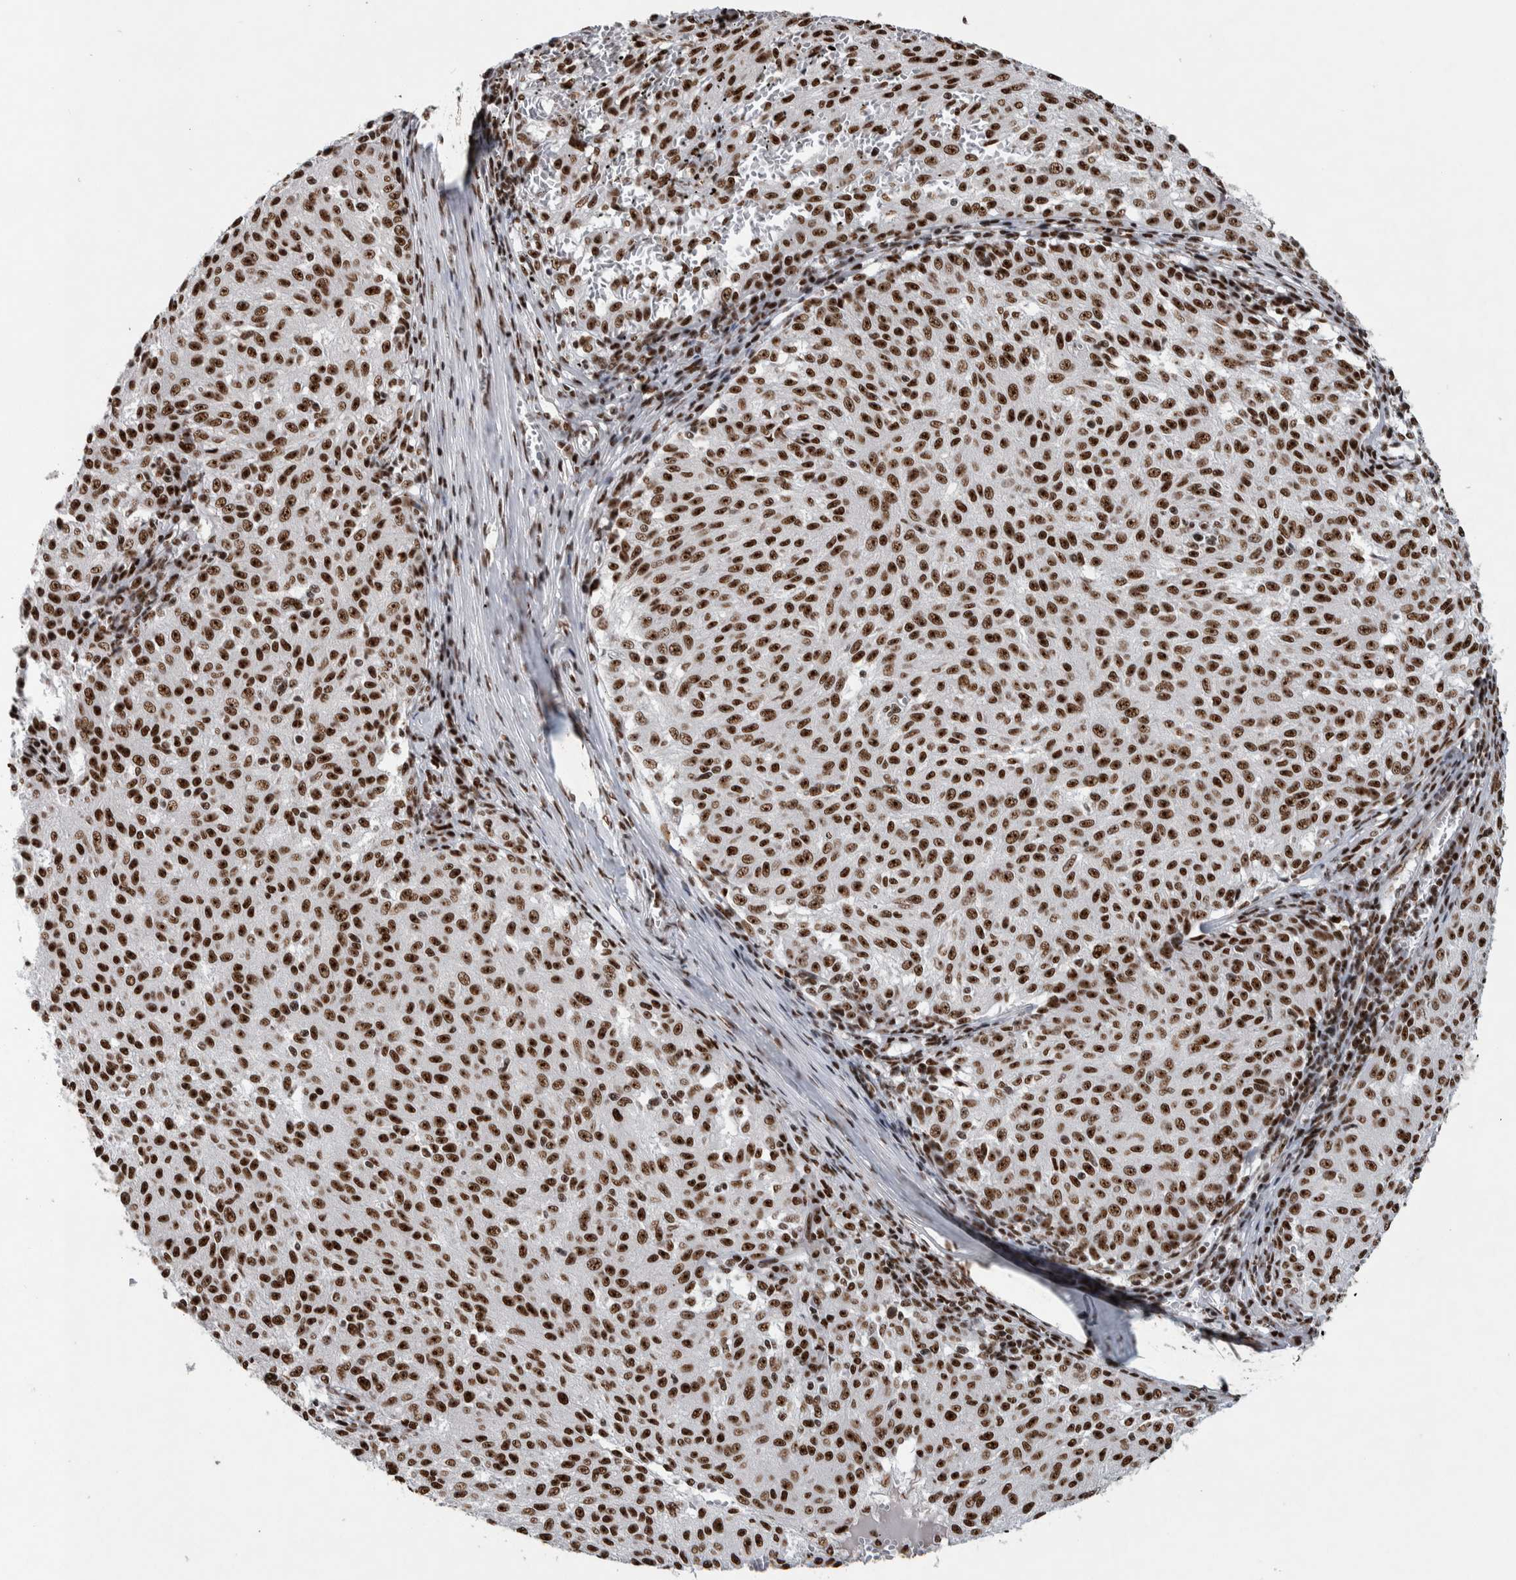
{"staining": {"intensity": "strong", "quantity": ">75%", "location": "nuclear"}, "tissue": "melanoma", "cell_type": "Tumor cells", "image_type": "cancer", "snomed": [{"axis": "morphology", "description": "Malignant melanoma, NOS"}, {"axis": "topography", "description": "Skin"}], "caption": "Protein staining displays strong nuclear staining in approximately >75% of tumor cells in melanoma.", "gene": "NCL", "patient": {"sex": "female", "age": 72}}